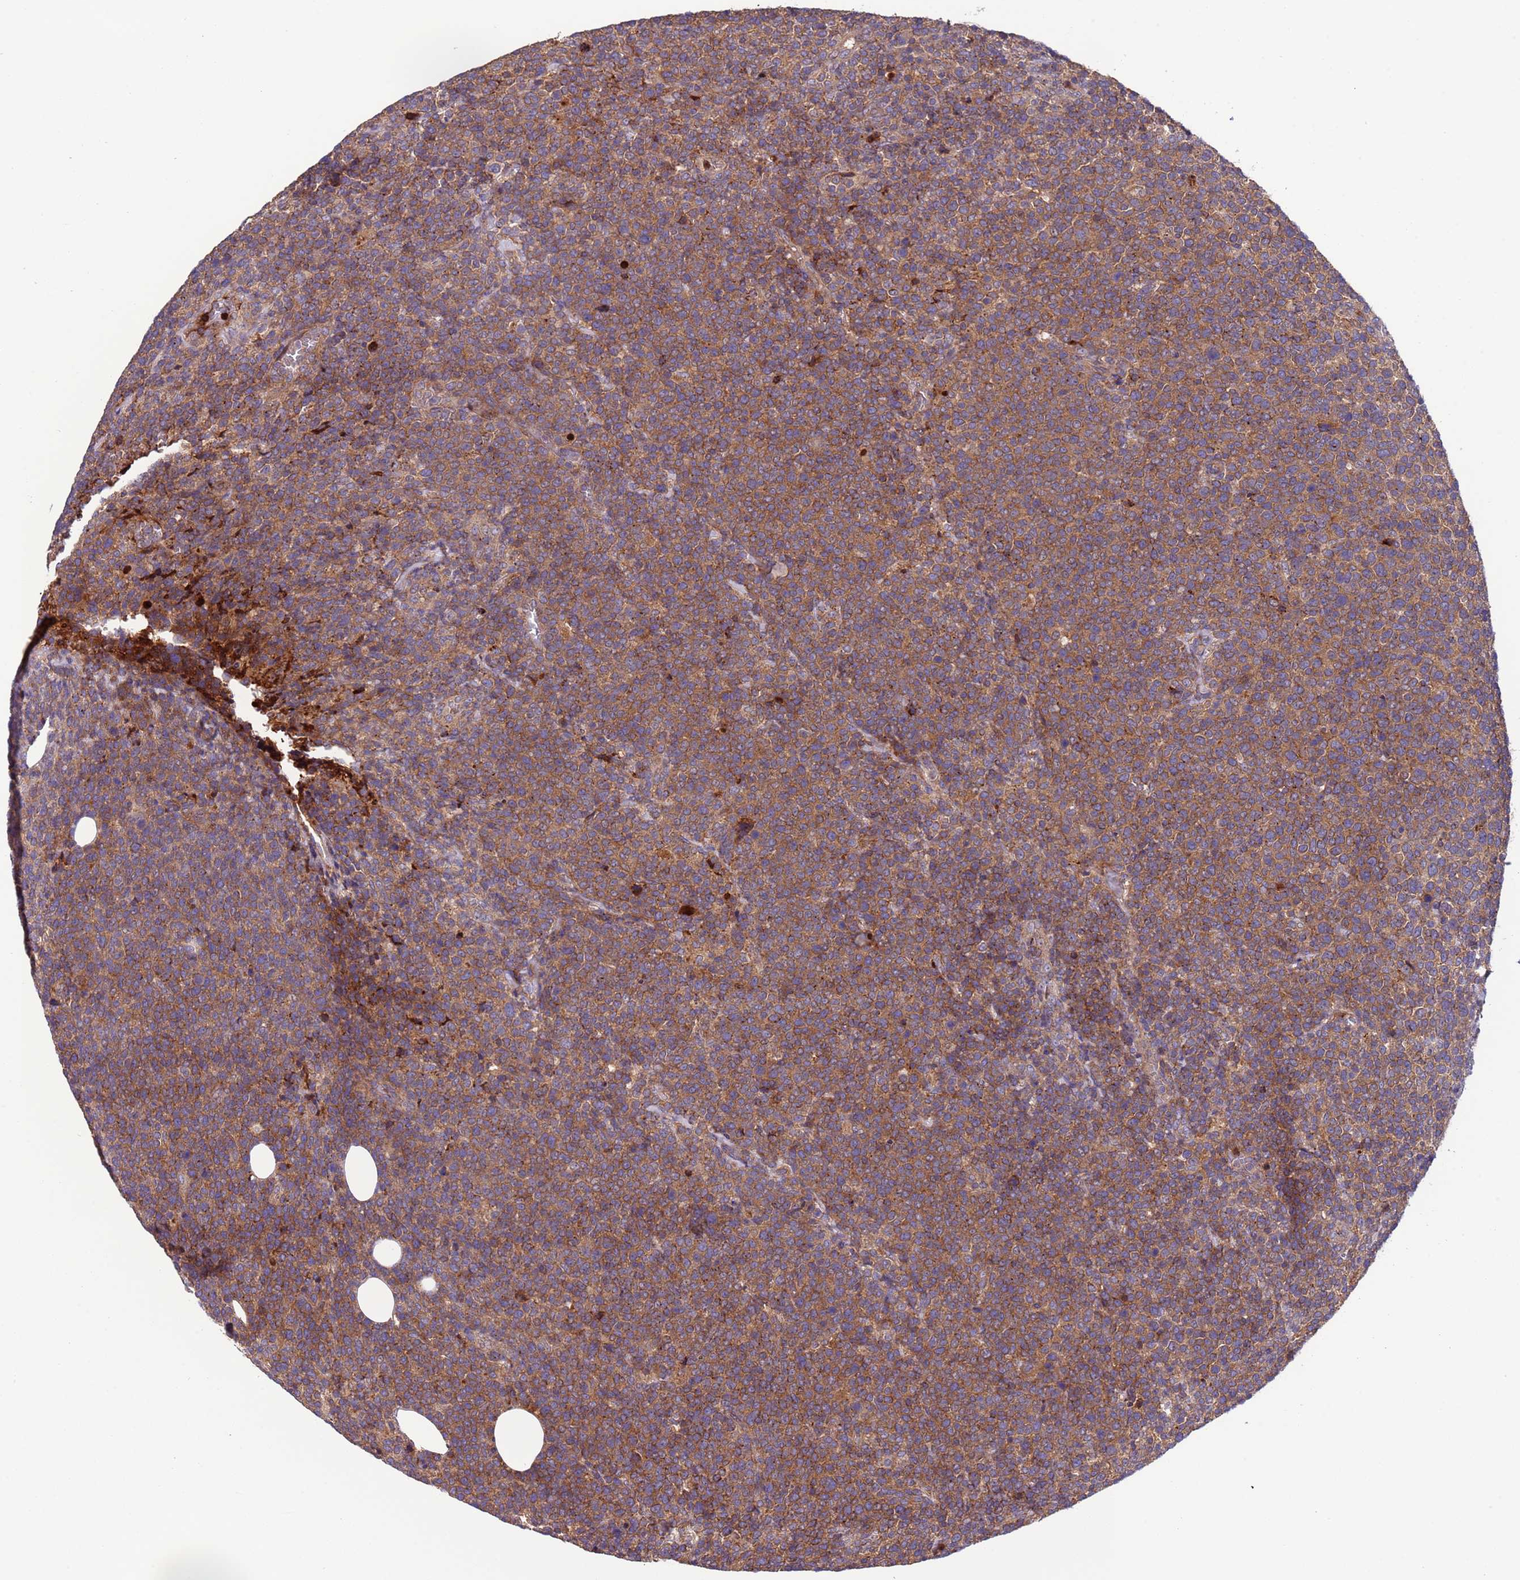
{"staining": {"intensity": "moderate", "quantity": ">75%", "location": "cytoplasmic/membranous"}, "tissue": "lymphoma", "cell_type": "Tumor cells", "image_type": "cancer", "snomed": [{"axis": "morphology", "description": "Malignant lymphoma, non-Hodgkin's type, High grade"}, {"axis": "topography", "description": "Lymph node"}], "caption": "Immunohistochemical staining of malignant lymphoma, non-Hodgkin's type (high-grade) exhibits medium levels of moderate cytoplasmic/membranous protein positivity in approximately >75% of tumor cells.", "gene": "PARP16", "patient": {"sex": "male", "age": 61}}